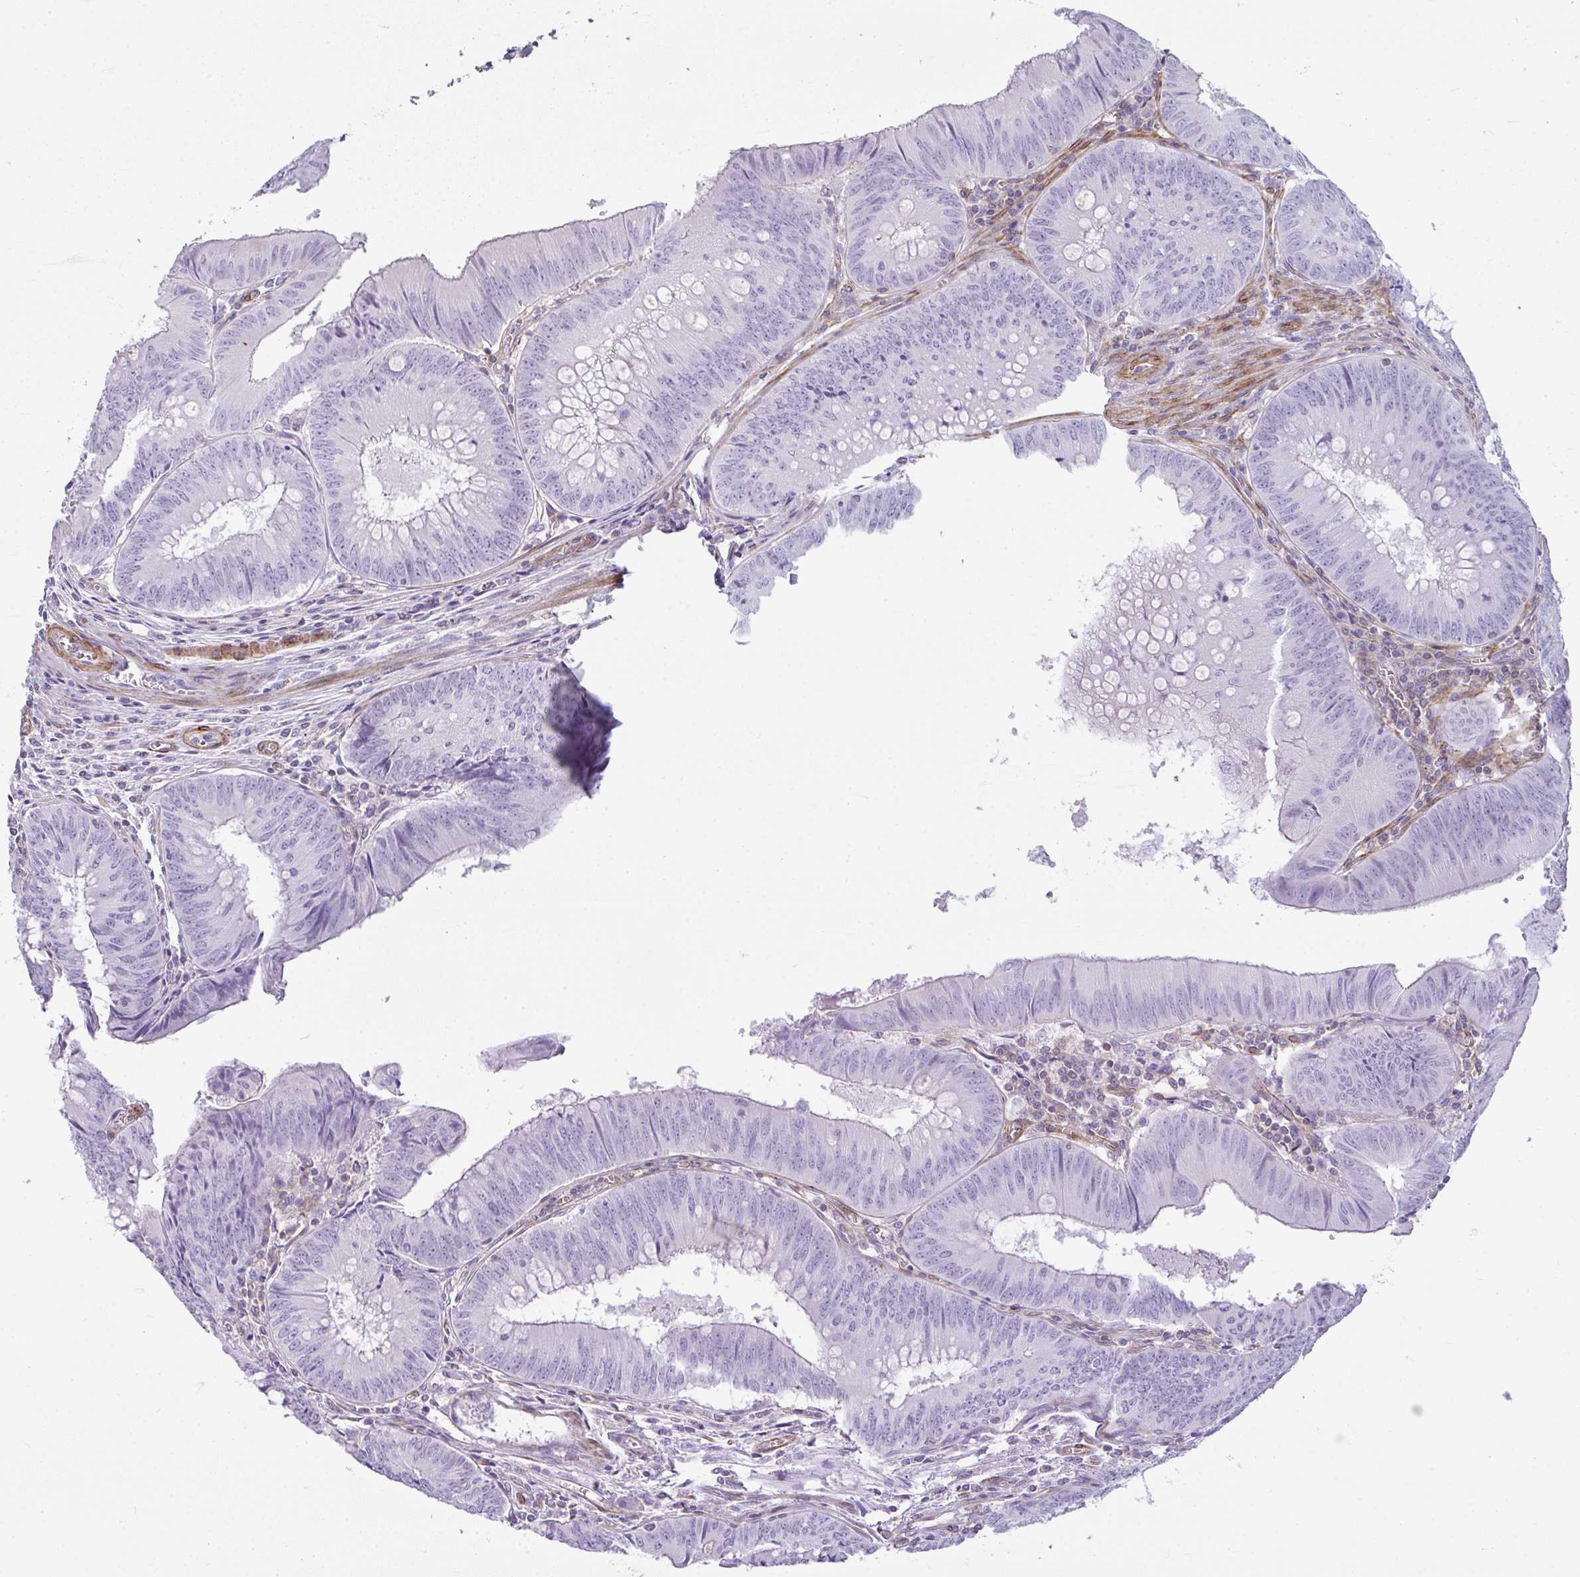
{"staining": {"intensity": "negative", "quantity": "none", "location": "none"}, "tissue": "colorectal cancer", "cell_type": "Tumor cells", "image_type": "cancer", "snomed": [{"axis": "morphology", "description": "Adenocarcinoma, NOS"}, {"axis": "topography", "description": "Rectum"}], "caption": "Tumor cells show no significant protein expression in colorectal adenocarcinoma.", "gene": "CDRT15", "patient": {"sex": "female", "age": 72}}